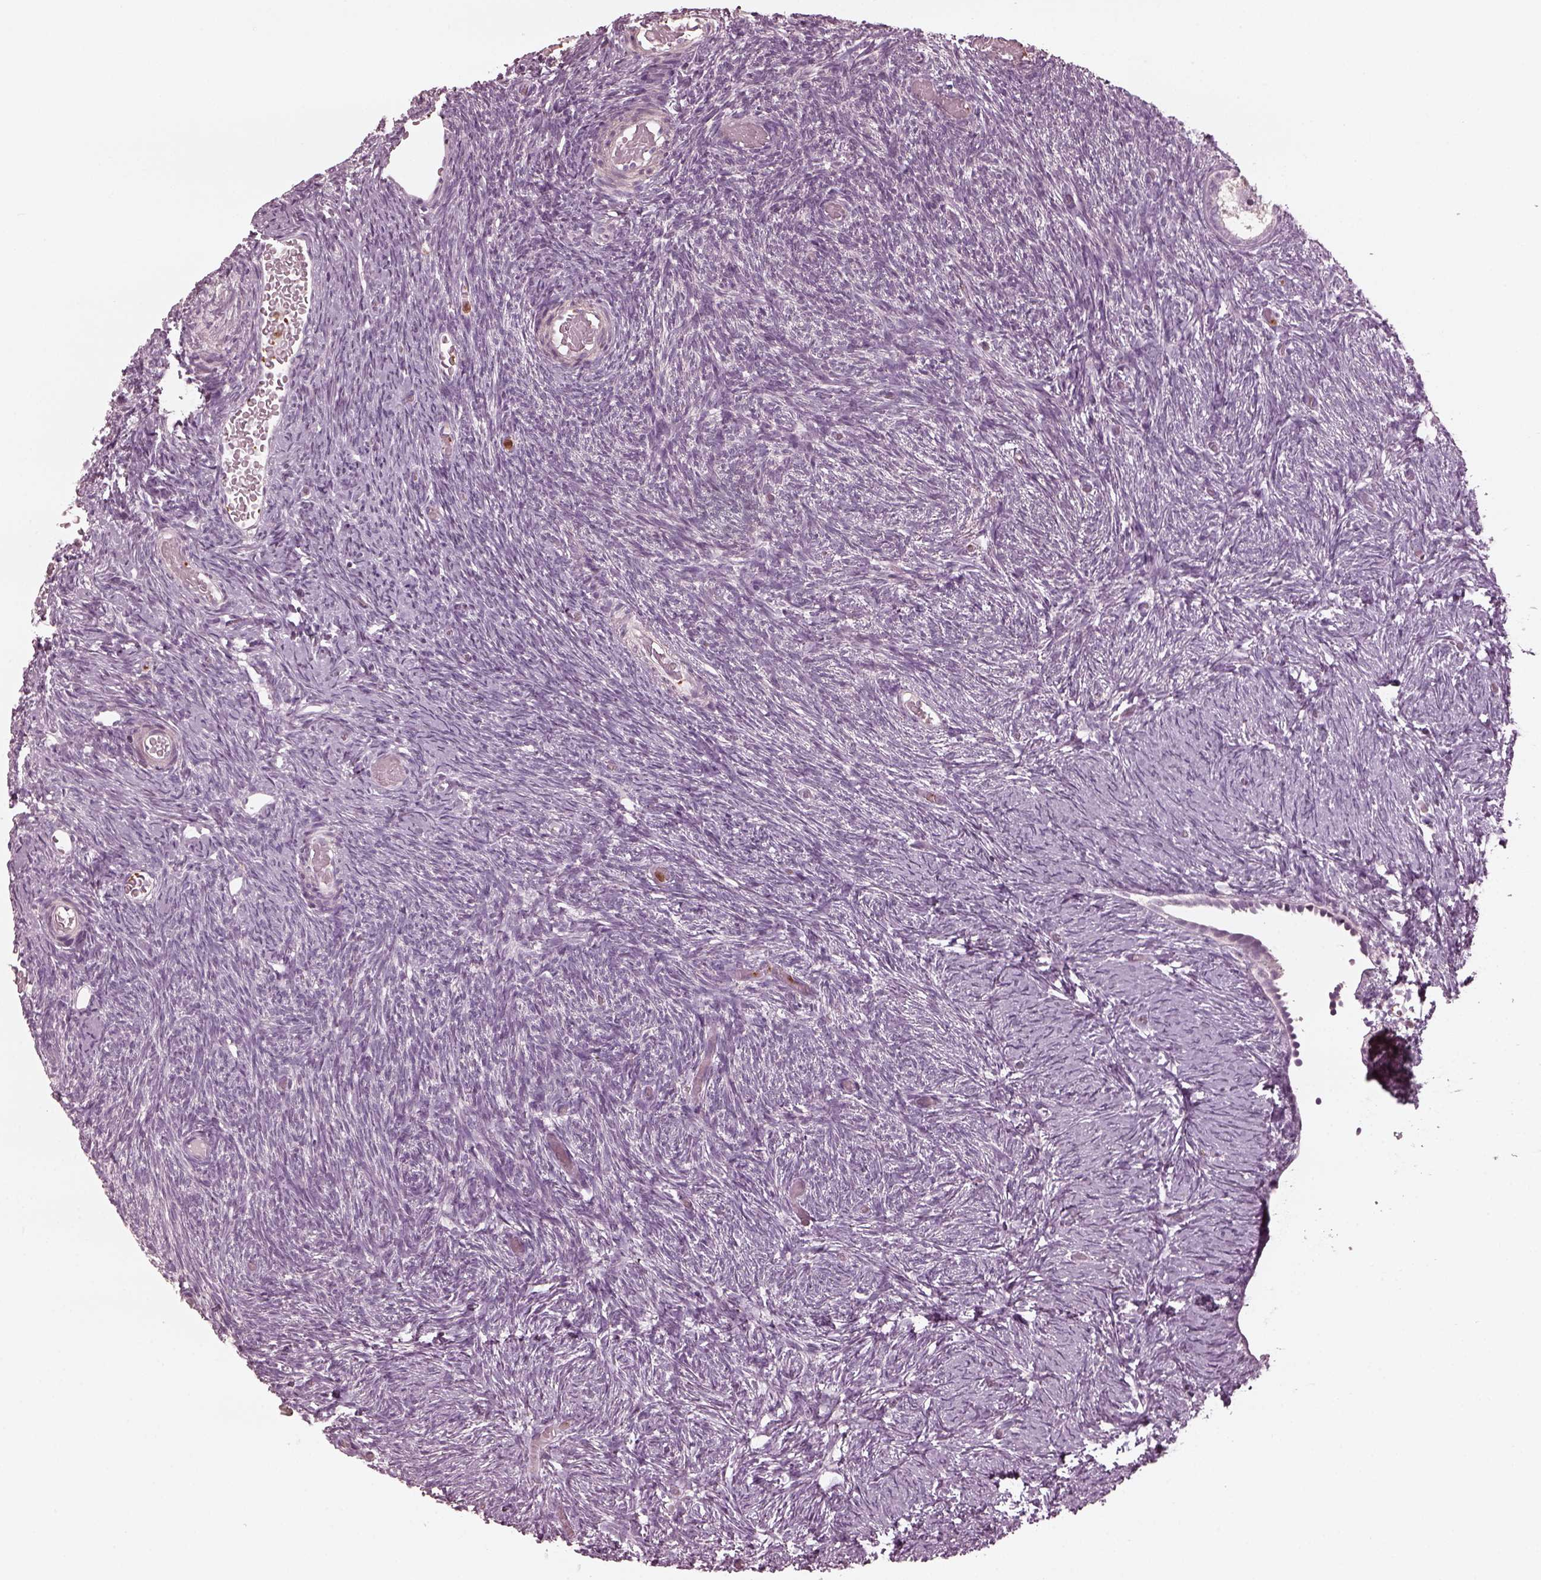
{"staining": {"intensity": "negative", "quantity": "none", "location": "none"}, "tissue": "ovary", "cell_type": "Follicle cells", "image_type": "normal", "snomed": [{"axis": "morphology", "description": "Normal tissue, NOS"}, {"axis": "topography", "description": "Ovary"}], "caption": "Follicle cells are negative for protein expression in benign human ovary. (DAB immunohistochemistry with hematoxylin counter stain).", "gene": "PSTPIP2", "patient": {"sex": "female", "age": 39}}